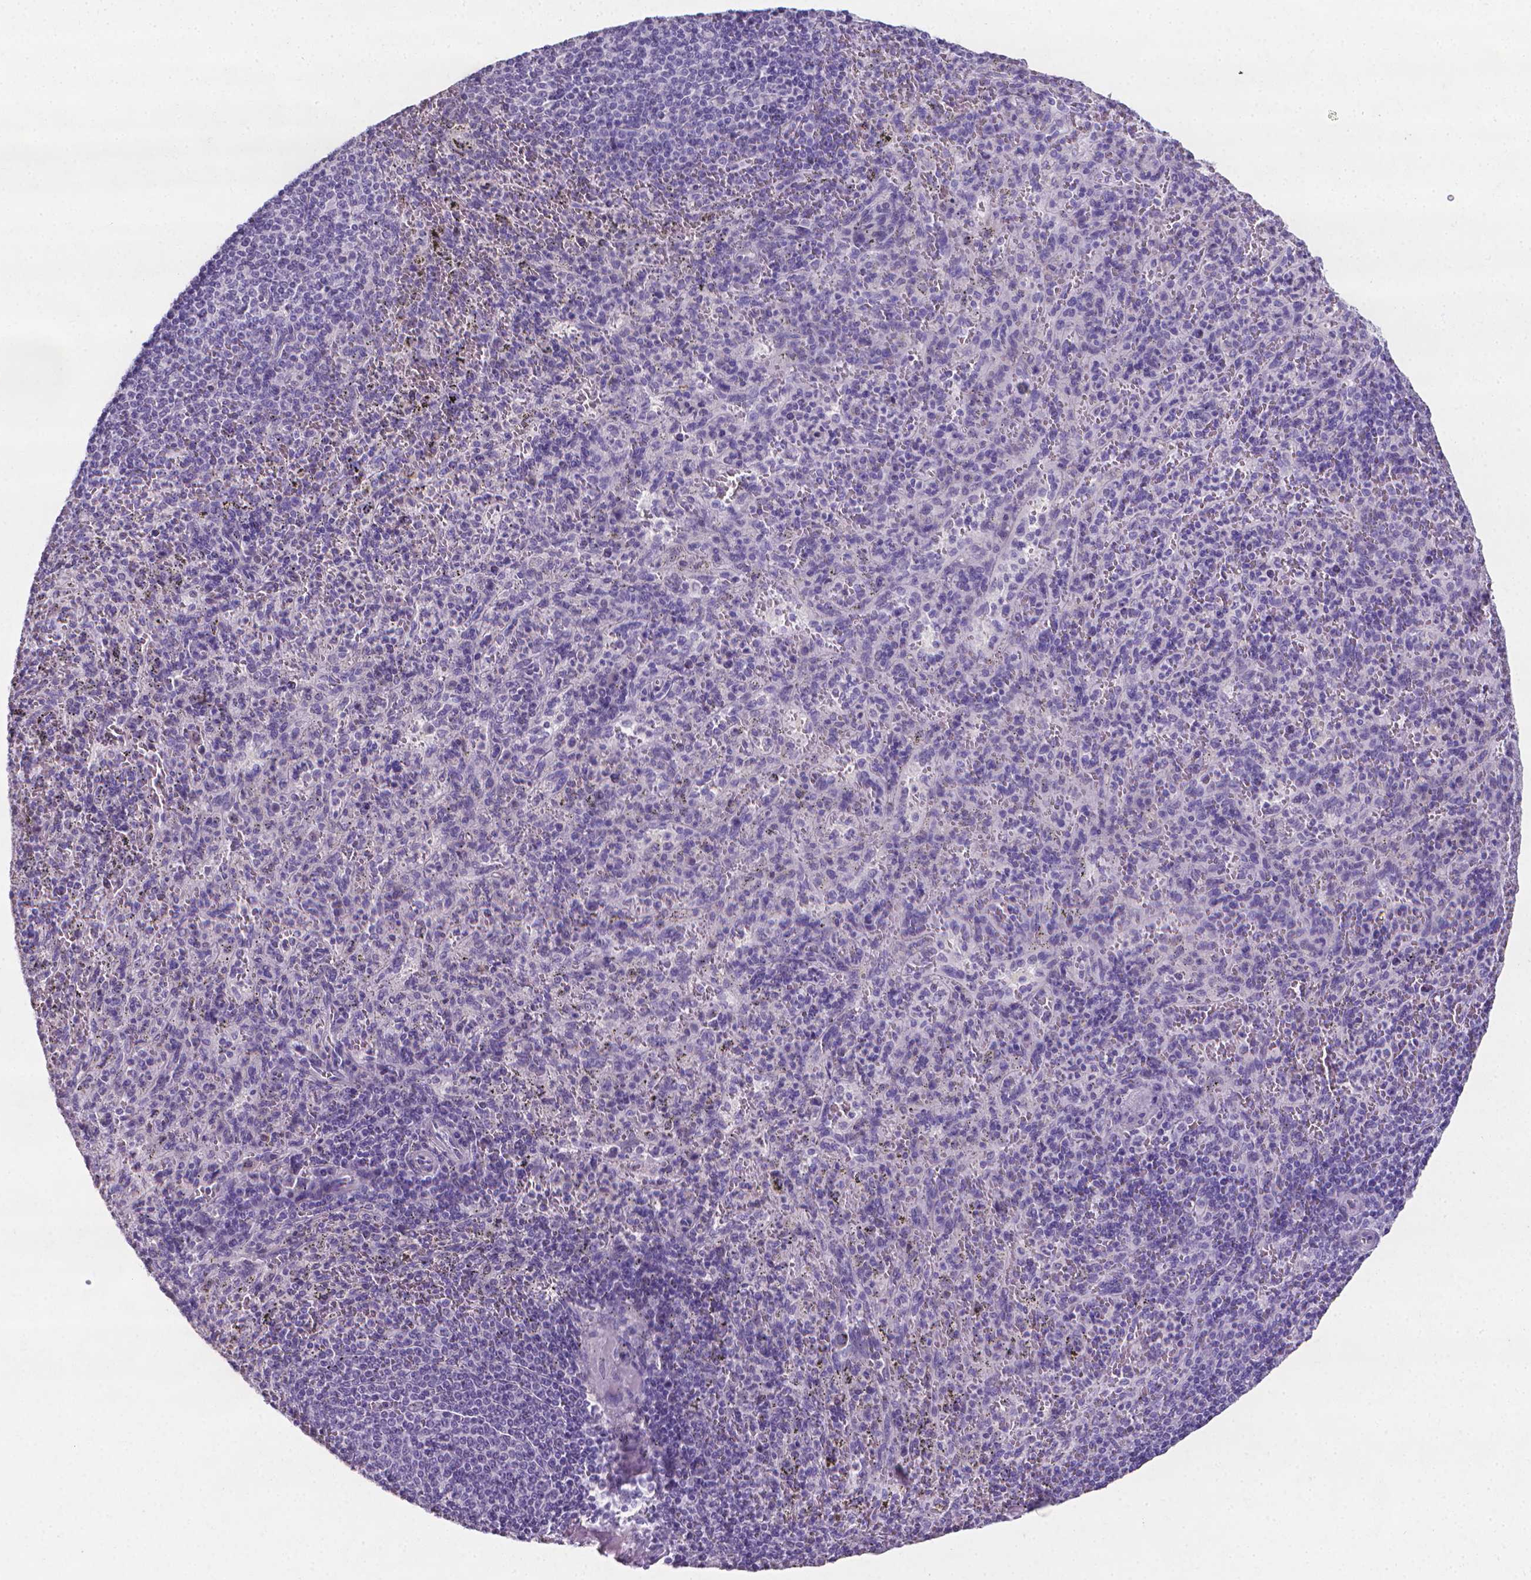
{"staining": {"intensity": "negative", "quantity": "none", "location": "none"}, "tissue": "spleen", "cell_type": "Cells in red pulp", "image_type": "normal", "snomed": [{"axis": "morphology", "description": "Normal tissue, NOS"}, {"axis": "topography", "description": "Spleen"}], "caption": "There is no significant expression in cells in red pulp of spleen. (Brightfield microscopy of DAB immunohistochemistry (IHC) at high magnification).", "gene": "XPNPEP2", "patient": {"sex": "male", "age": 57}}